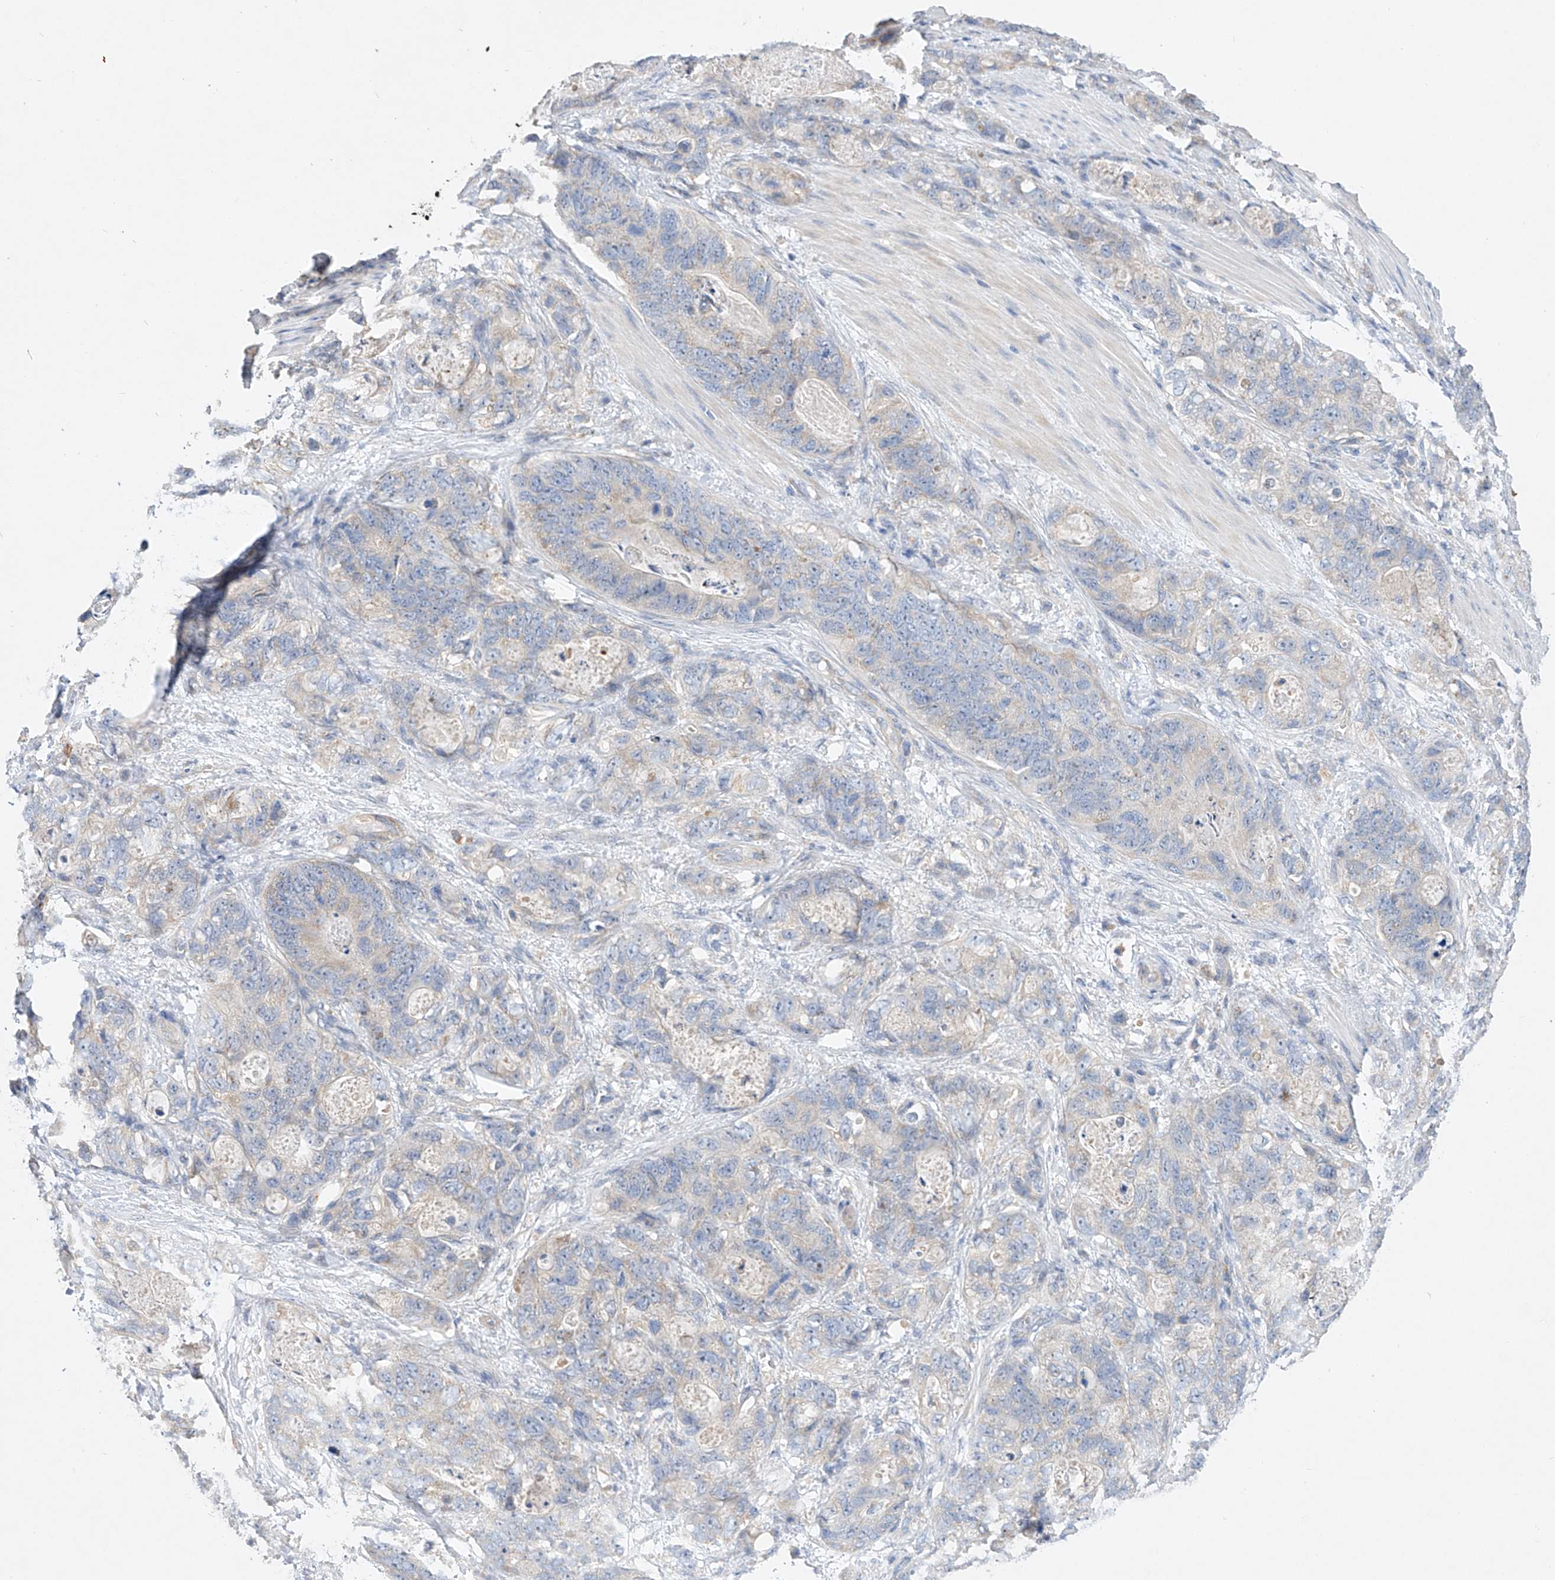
{"staining": {"intensity": "negative", "quantity": "none", "location": "none"}, "tissue": "stomach cancer", "cell_type": "Tumor cells", "image_type": "cancer", "snomed": [{"axis": "morphology", "description": "Normal tissue, NOS"}, {"axis": "morphology", "description": "Adenocarcinoma, NOS"}, {"axis": "topography", "description": "Stomach"}], "caption": "An image of stomach cancer stained for a protein reveals no brown staining in tumor cells. Nuclei are stained in blue.", "gene": "AMD1", "patient": {"sex": "female", "age": 89}}